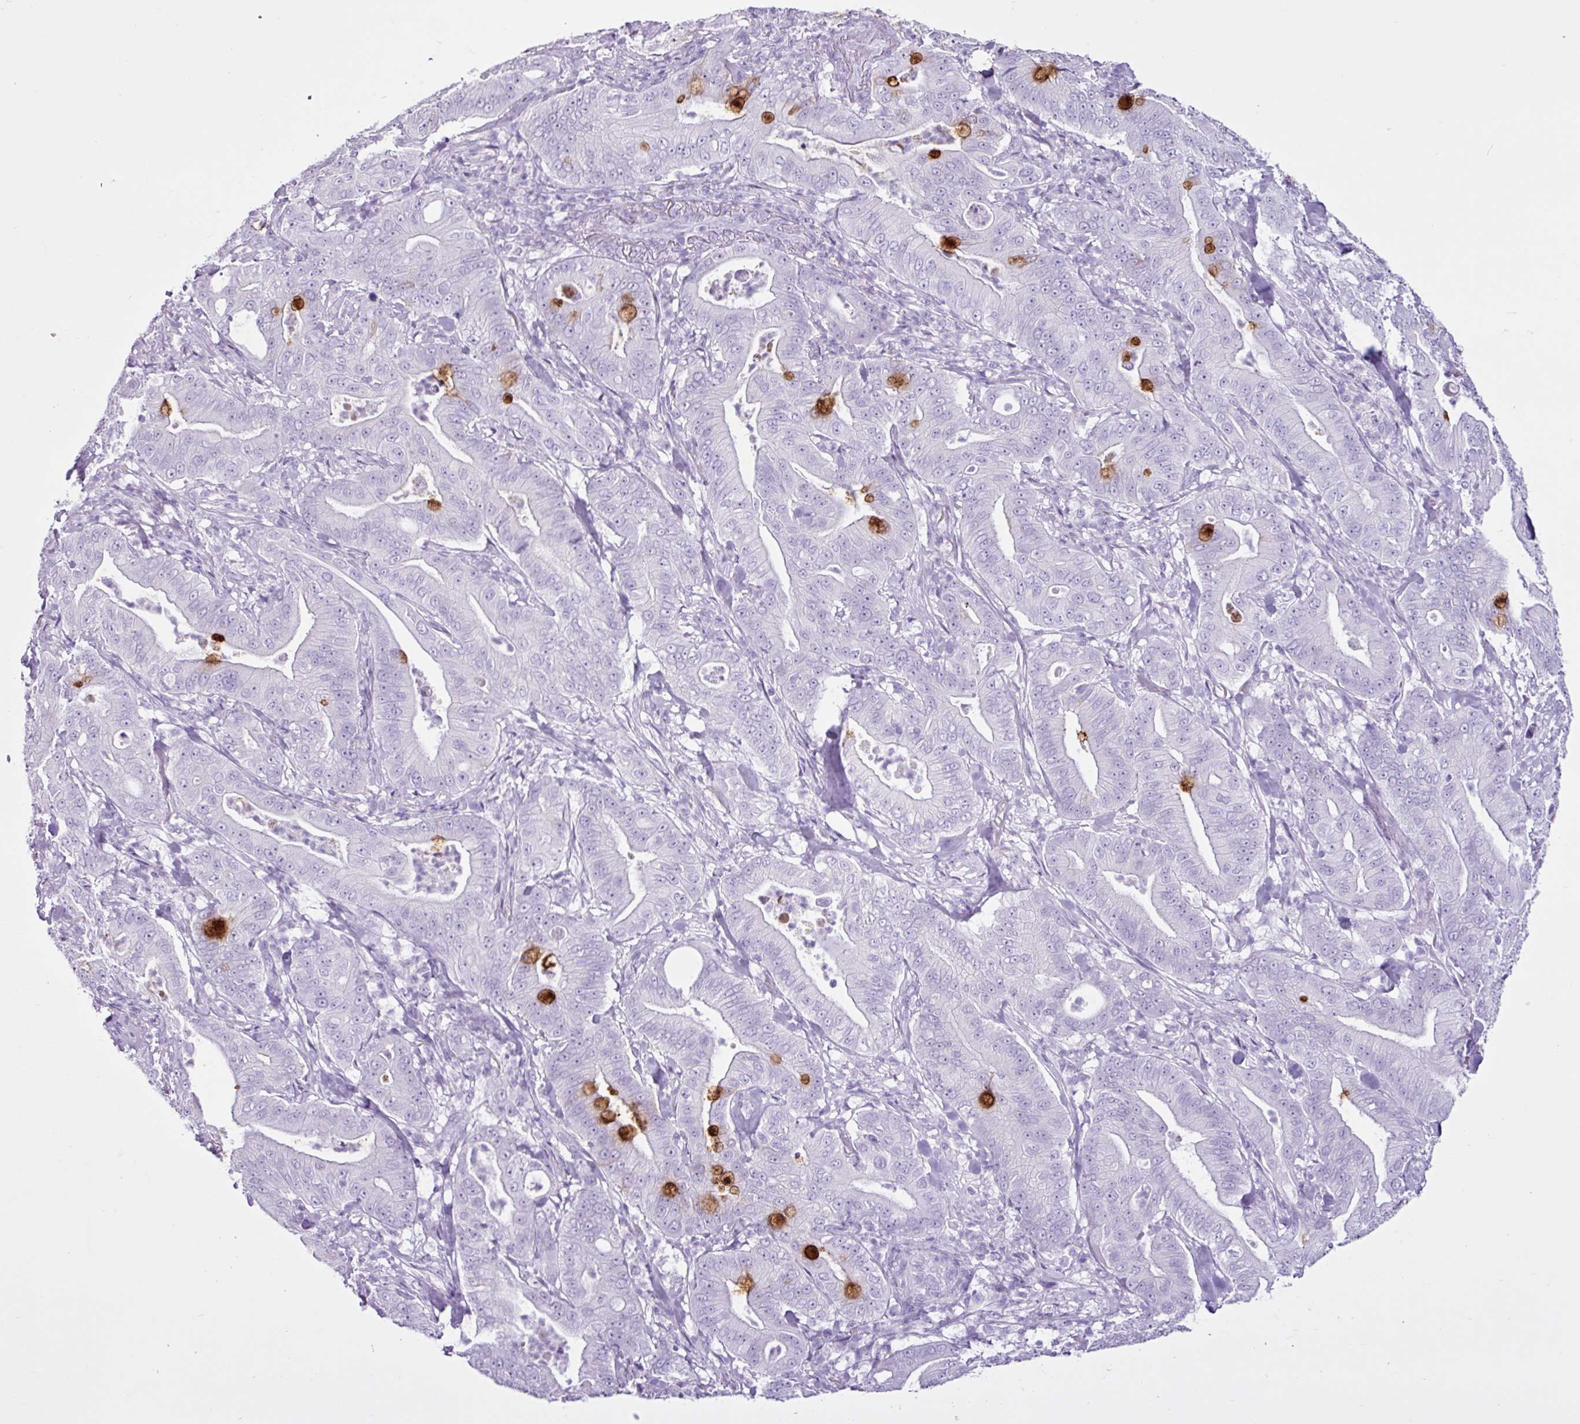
{"staining": {"intensity": "moderate", "quantity": "<25%", "location": "cytoplasmic/membranous"}, "tissue": "pancreatic cancer", "cell_type": "Tumor cells", "image_type": "cancer", "snomed": [{"axis": "morphology", "description": "Adenocarcinoma, NOS"}, {"axis": "topography", "description": "Pancreas"}], "caption": "About <25% of tumor cells in human pancreatic adenocarcinoma show moderate cytoplasmic/membranous protein staining as visualized by brown immunohistochemical staining.", "gene": "PGR", "patient": {"sex": "male", "age": 71}}